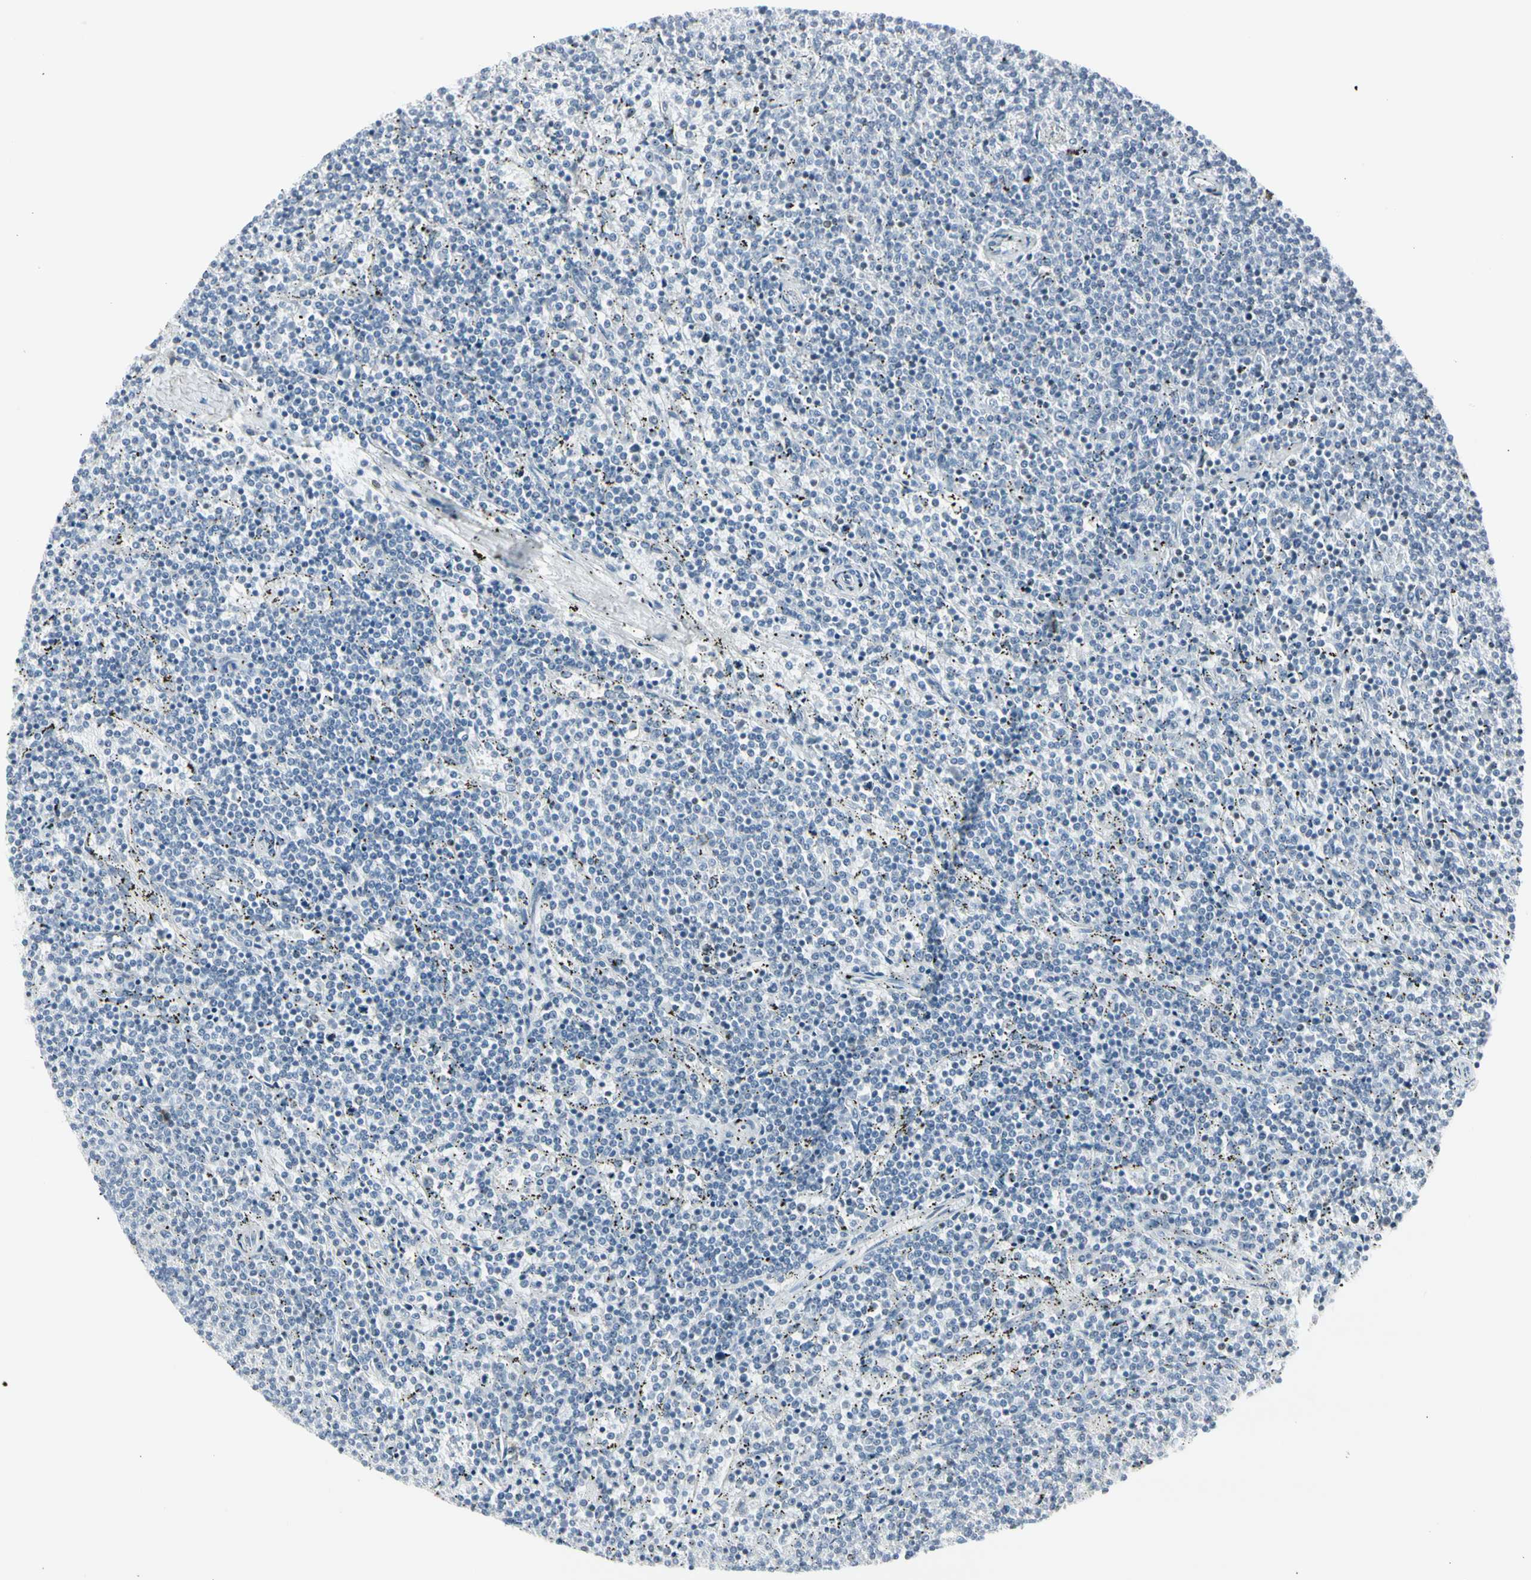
{"staining": {"intensity": "negative", "quantity": "none", "location": "none"}, "tissue": "lymphoma", "cell_type": "Tumor cells", "image_type": "cancer", "snomed": [{"axis": "morphology", "description": "Malignant lymphoma, non-Hodgkin's type, Low grade"}, {"axis": "topography", "description": "Spleen"}], "caption": "High magnification brightfield microscopy of low-grade malignant lymphoma, non-Hodgkin's type stained with DAB (brown) and counterstained with hematoxylin (blue): tumor cells show no significant positivity.", "gene": "ZBTB7B", "patient": {"sex": "female", "age": 50}}